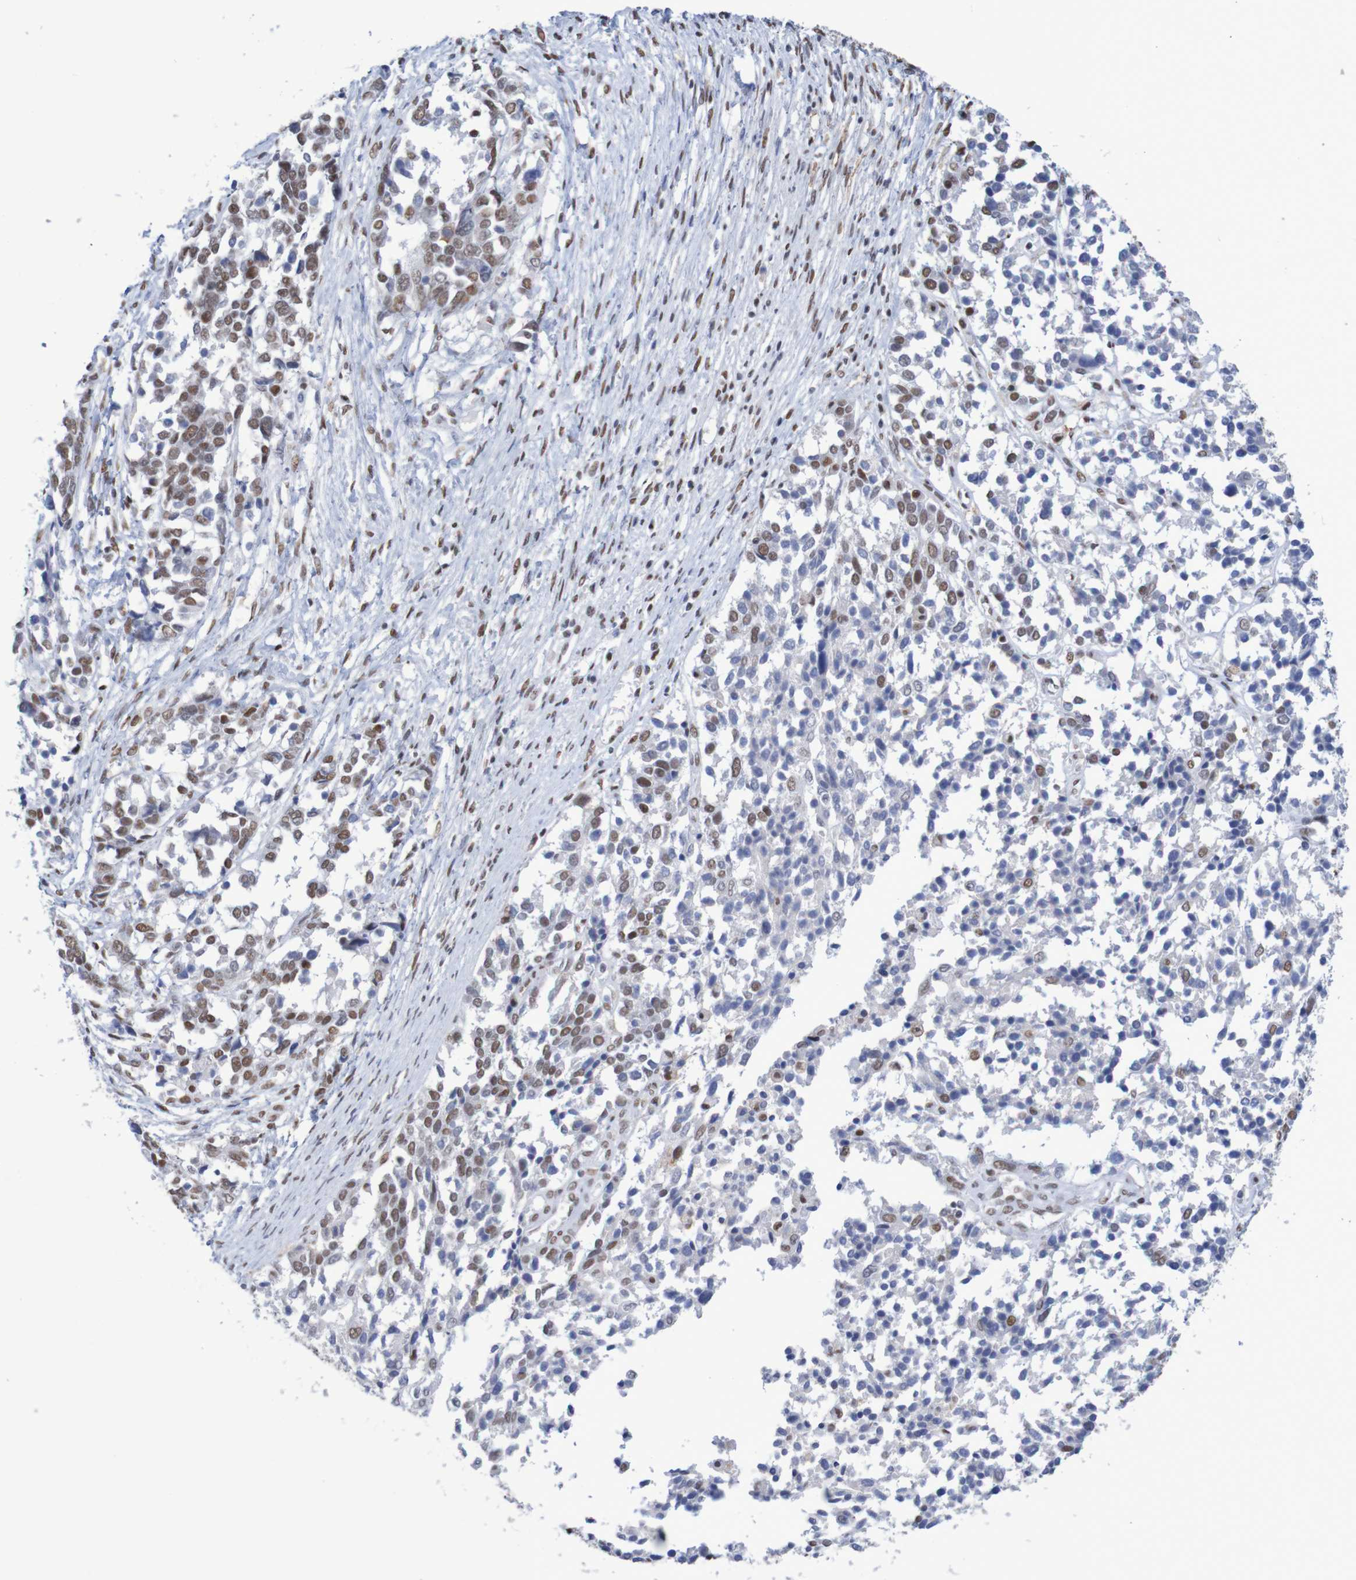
{"staining": {"intensity": "moderate", "quantity": ">75%", "location": "nuclear"}, "tissue": "ovarian cancer", "cell_type": "Tumor cells", "image_type": "cancer", "snomed": [{"axis": "morphology", "description": "Cystadenocarcinoma, serous, NOS"}, {"axis": "topography", "description": "Ovary"}], "caption": "Immunohistochemistry of serous cystadenocarcinoma (ovarian) shows medium levels of moderate nuclear expression in approximately >75% of tumor cells. Using DAB (3,3'-diaminobenzidine) (brown) and hematoxylin (blue) stains, captured at high magnification using brightfield microscopy.", "gene": "MRTFB", "patient": {"sex": "female", "age": 44}}